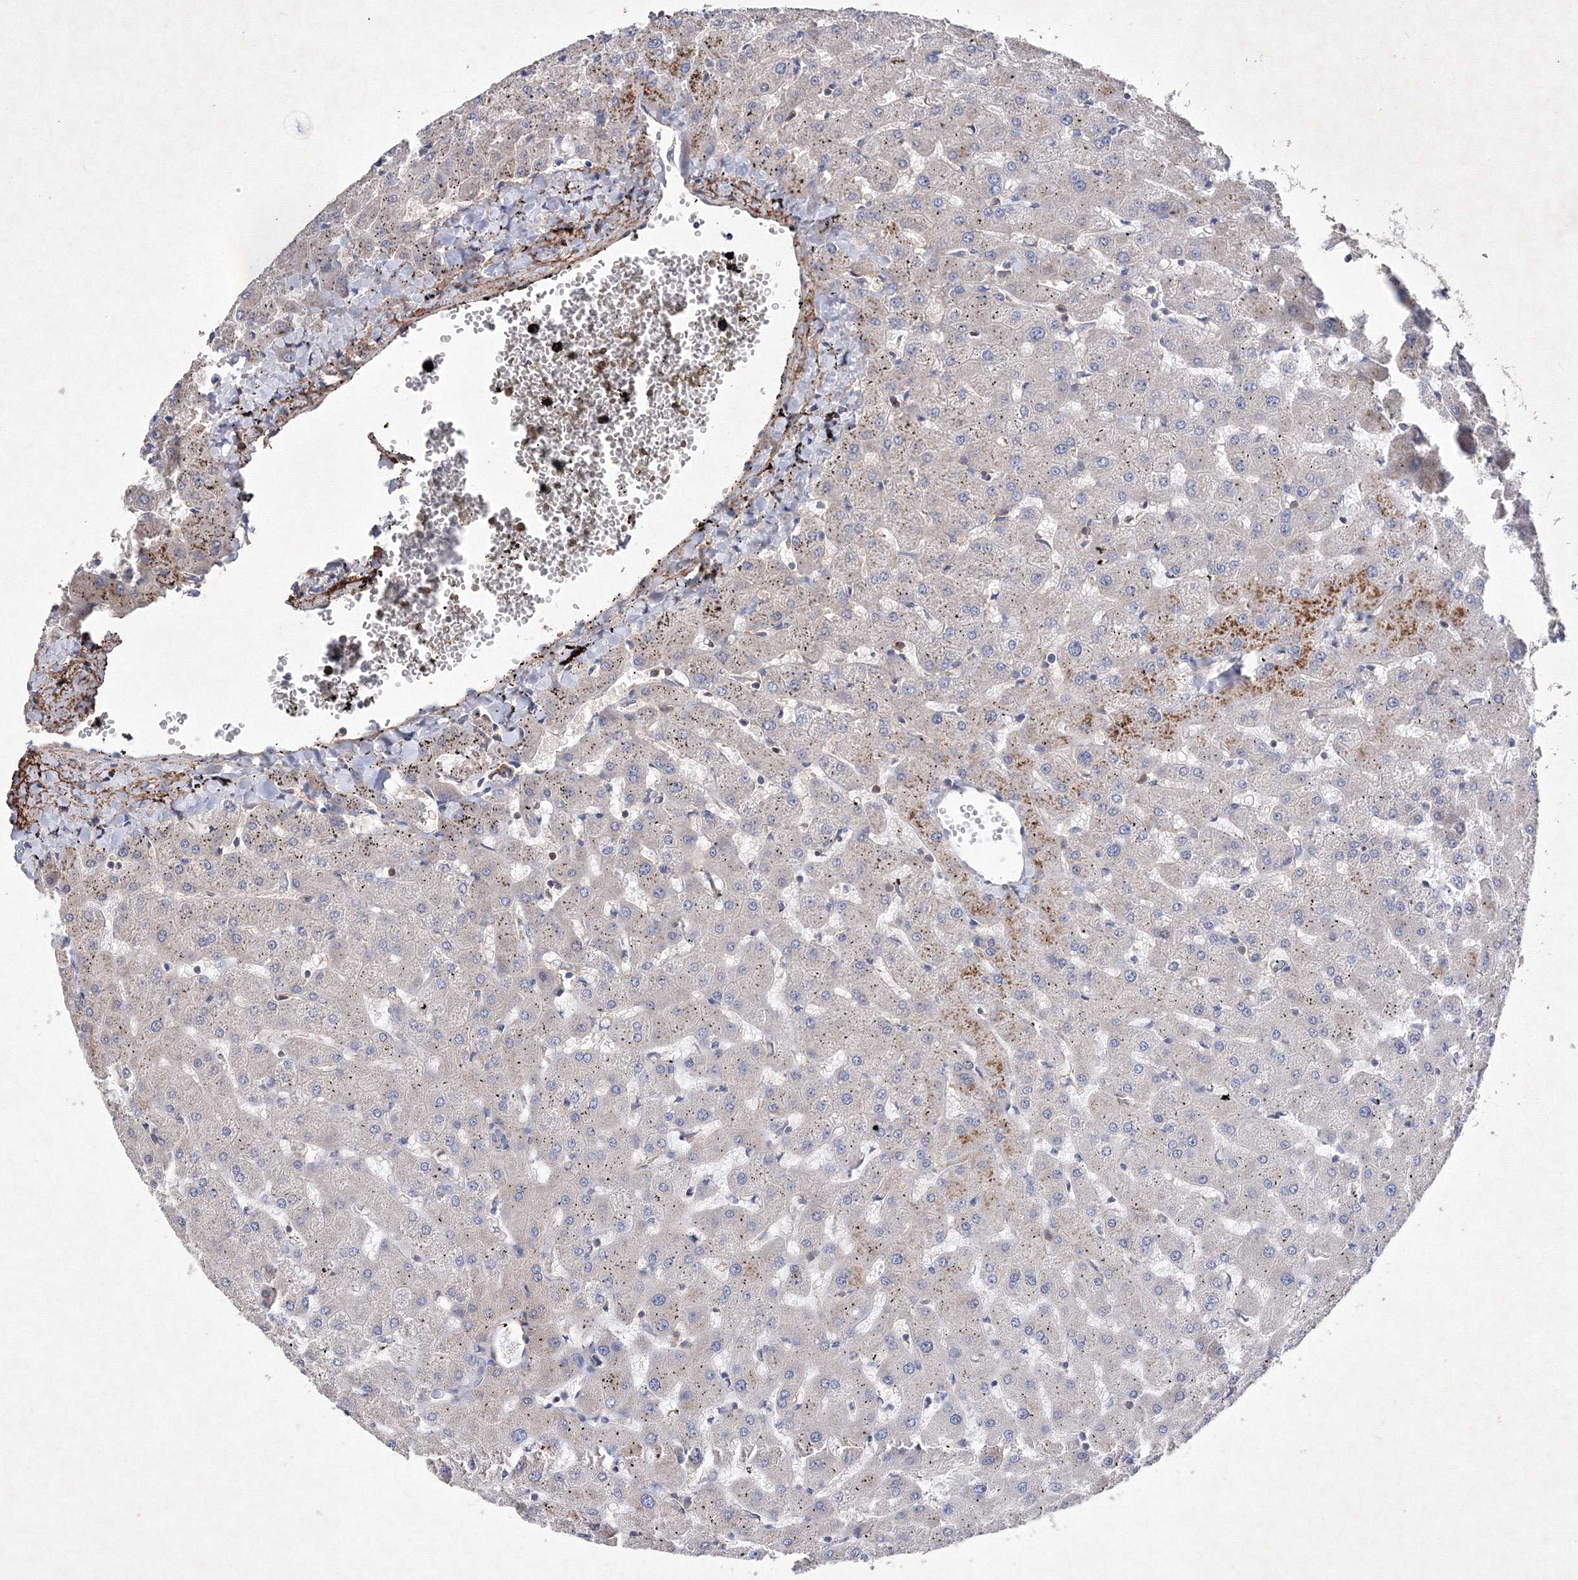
{"staining": {"intensity": "negative", "quantity": "none", "location": "none"}, "tissue": "liver", "cell_type": "Cholangiocytes", "image_type": "normal", "snomed": [{"axis": "morphology", "description": "Normal tissue, NOS"}, {"axis": "topography", "description": "Liver"}], "caption": "There is no significant positivity in cholangiocytes of liver.", "gene": "SNX18", "patient": {"sex": "female", "age": 63}}